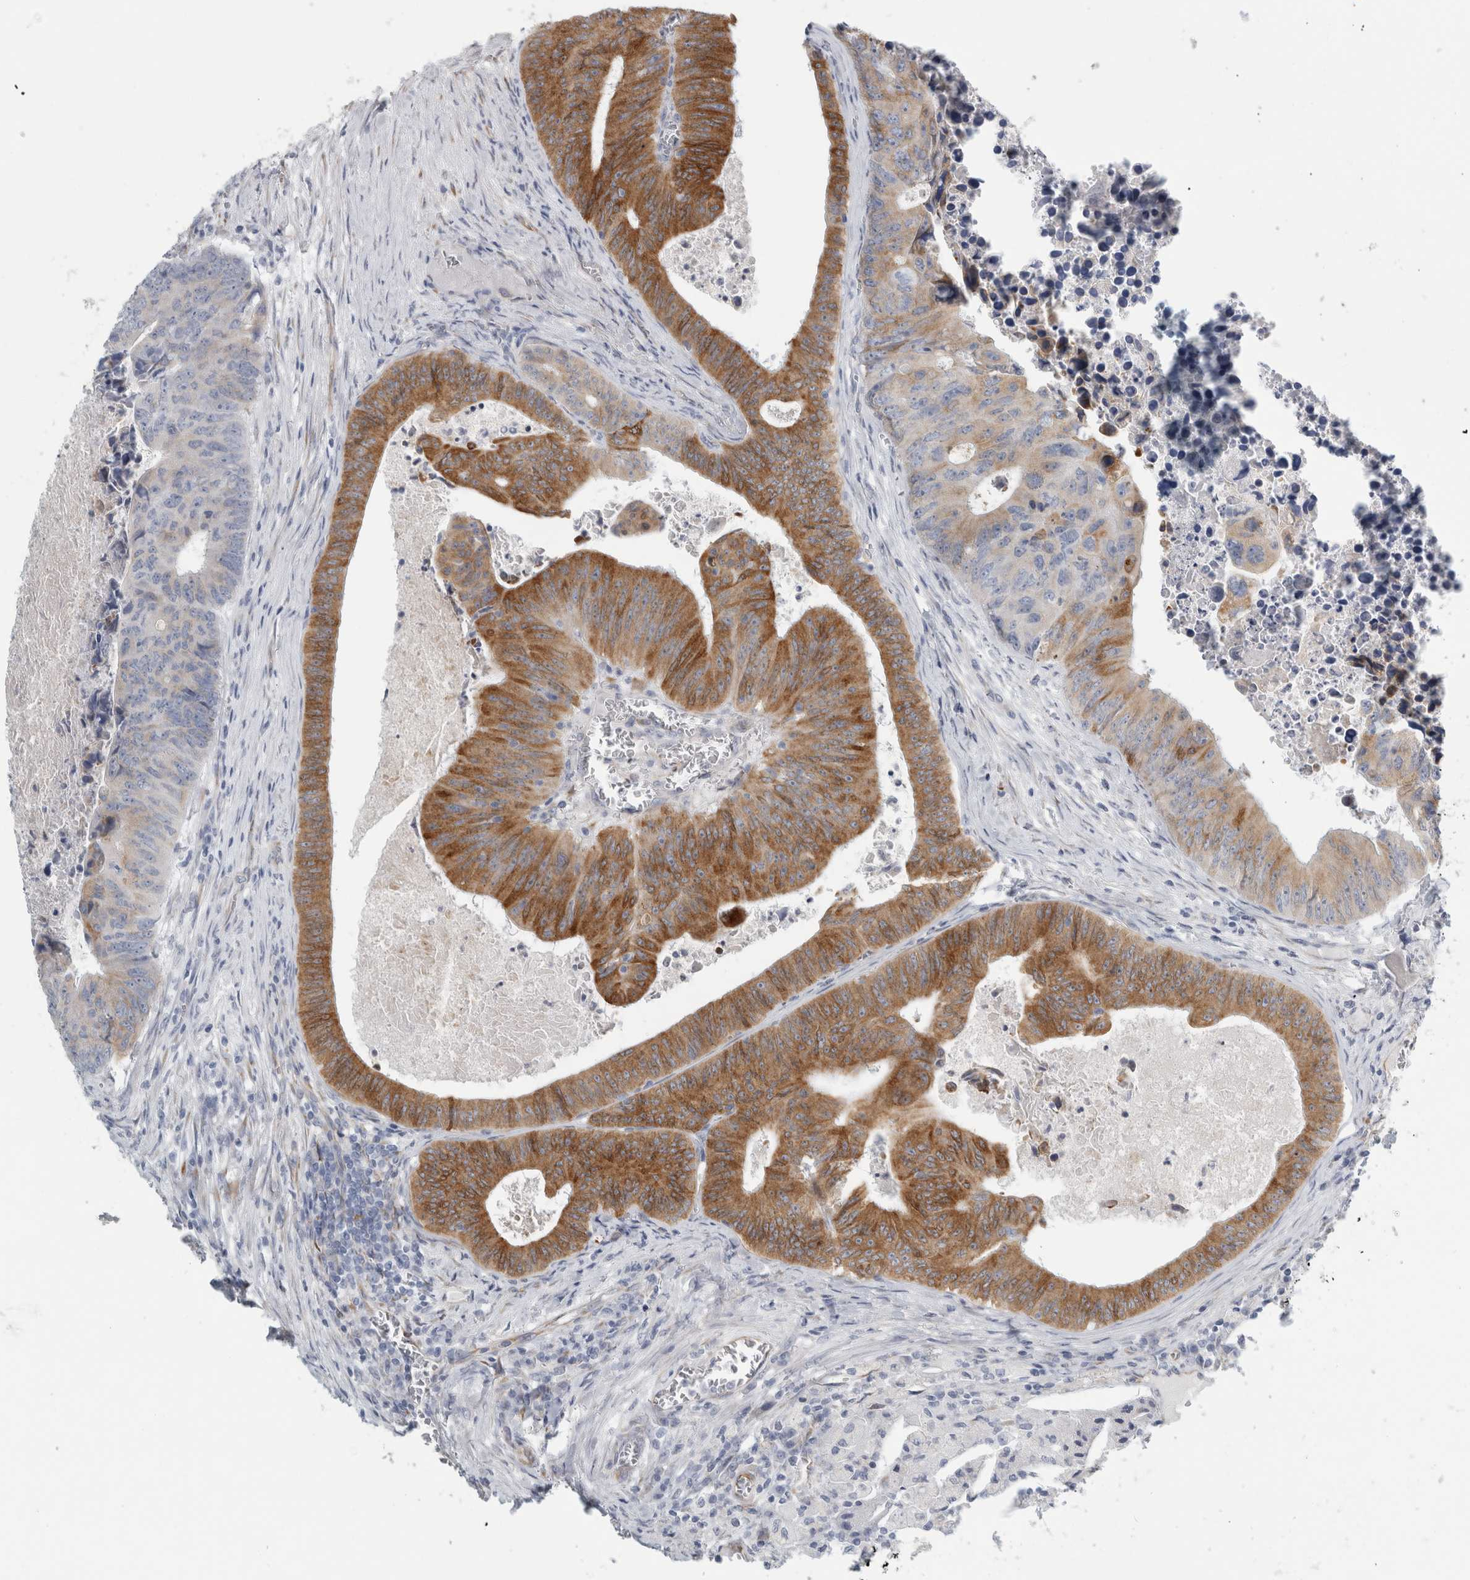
{"staining": {"intensity": "moderate", "quantity": "25%-75%", "location": "cytoplasmic/membranous"}, "tissue": "colorectal cancer", "cell_type": "Tumor cells", "image_type": "cancer", "snomed": [{"axis": "morphology", "description": "Adenocarcinoma, NOS"}, {"axis": "topography", "description": "Colon"}], "caption": "Immunohistochemical staining of human colorectal cancer reveals moderate cytoplasmic/membranous protein positivity in about 25%-75% of tumor cells.", "gene": "B3GNT3", "patient": {"sex": "male", "age": 87}}